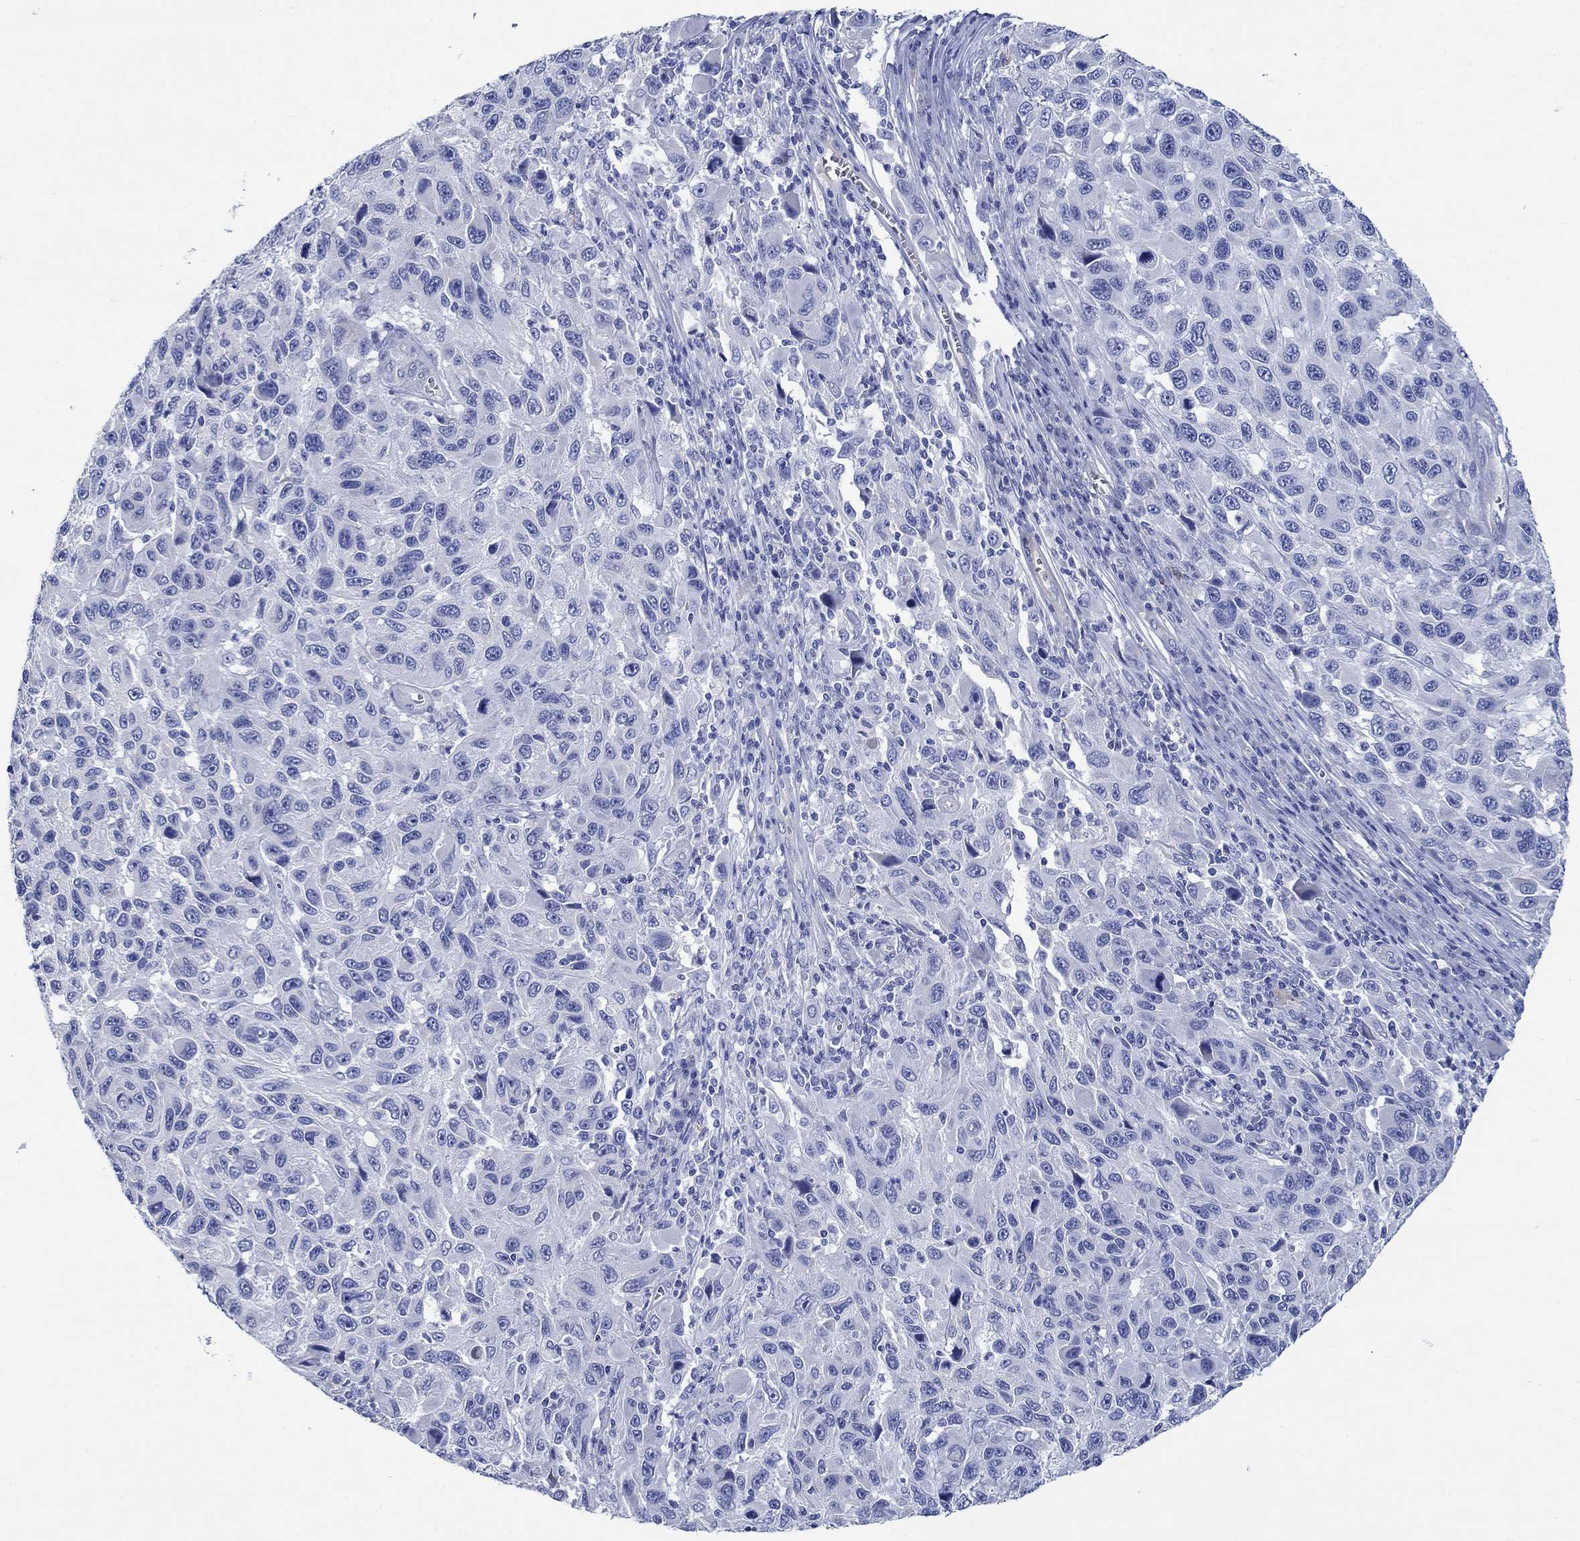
{"staining": {"intensity": "negative", "quantity": "none", "location": "none"}, "tissue": "melanoma", "cell_type": "Tumor cells", "image_type": "cancer", "snomed": [{"axis": "morphology", "description": "Malignant melanoma, NOS"}, {"axis": "topography", "description": "Skin"}], "caption": "Malignant melanoma stained for a protein using immunohistochemistry shows no staining tumor cells.", "gene": "TRIM16", "patient": {"sex": "male", "age": 53}}